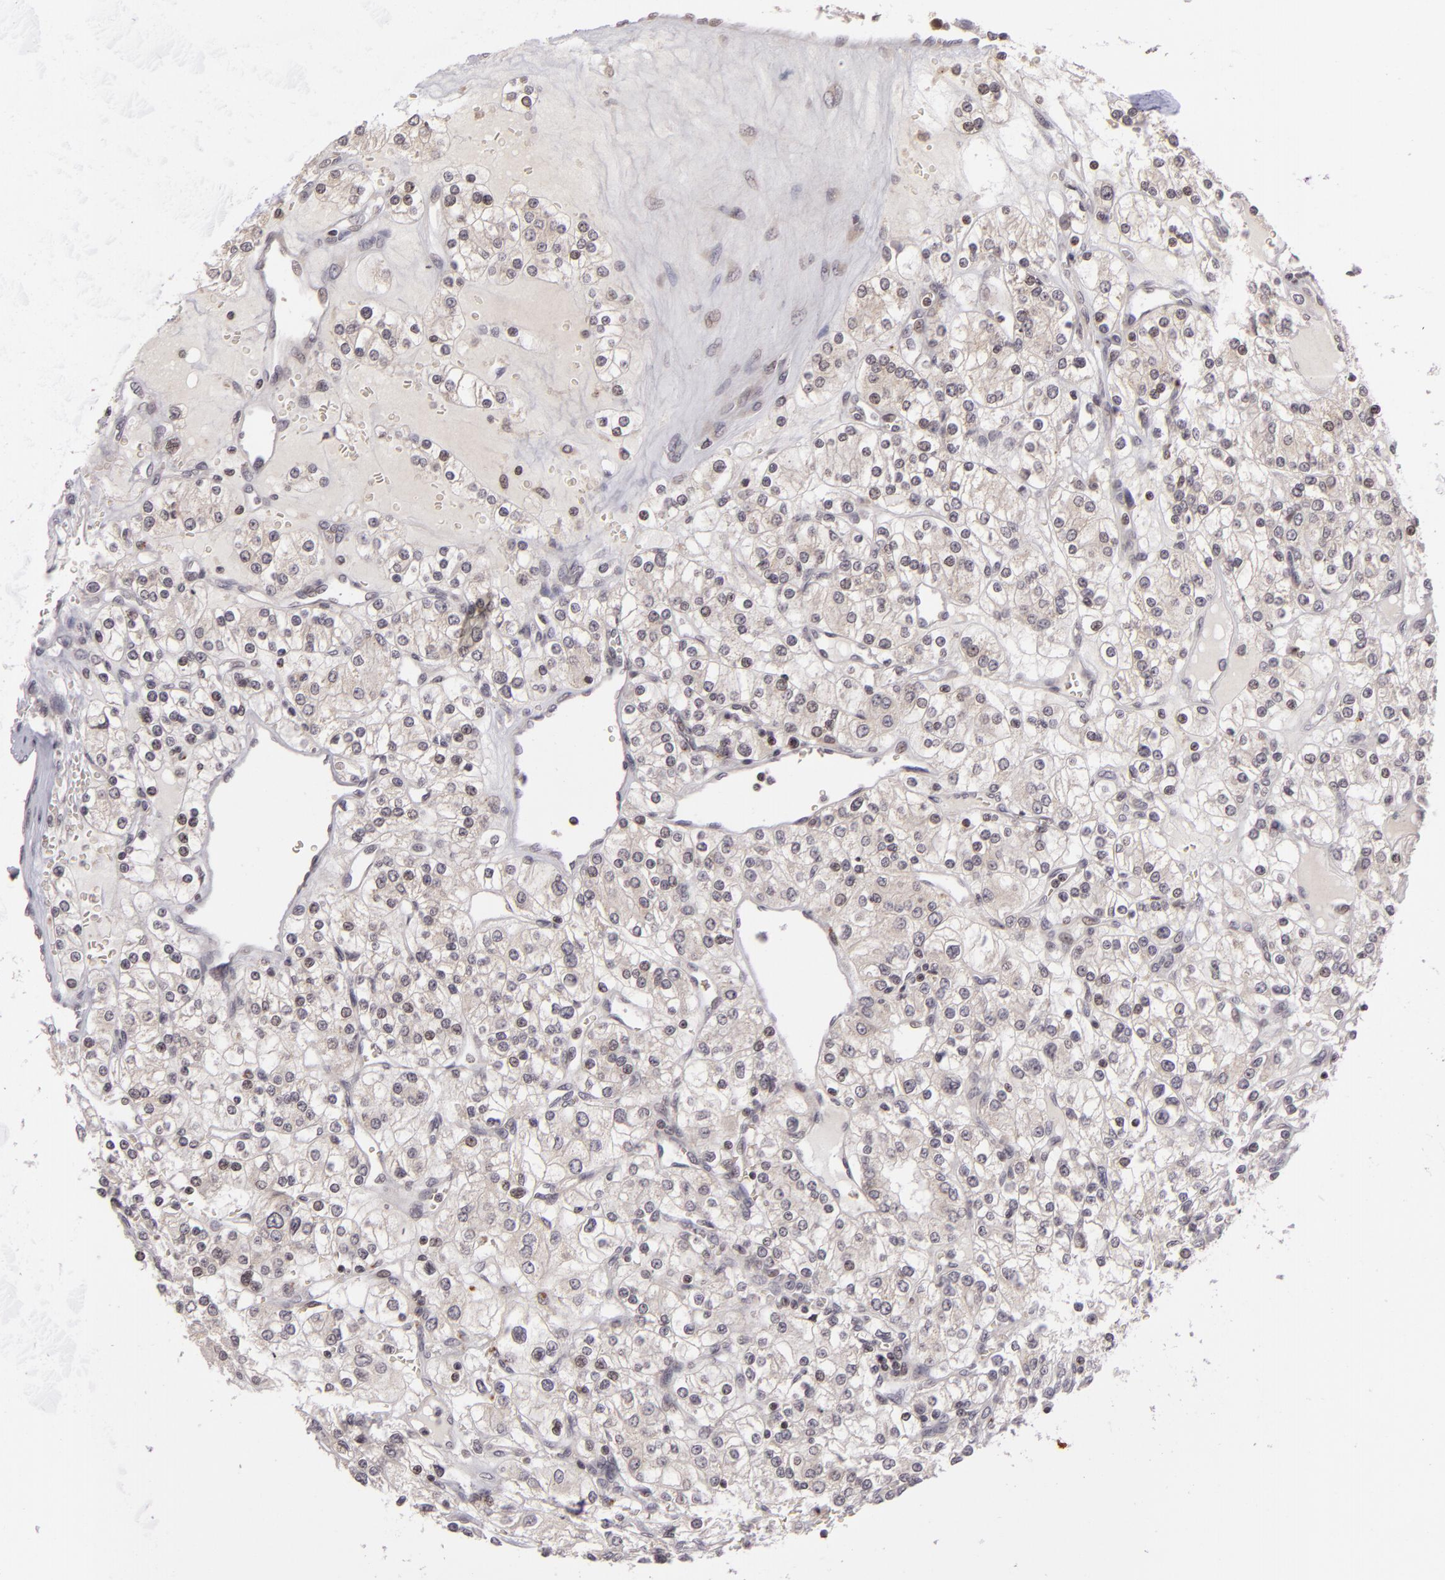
{"staining": {"intensity": "weak", "quantity": "<25%", "location": "nuclear"}, "tissue": "renal cancer", "cell_type": "Tumor cells", "image_type": "cancer", "snomed": [{"axis": "morphology", "description": "Adenocarcinoma, NOS"}, {"axis": "topography", "description": "Kidney"}], "caption": "Immunohistochemistry of renal adenocarcinoma shows no staining in tumor cells. The staining is performed using DAB brown chromogen with nuclei counter-stained in using hematoxylin.", "gene": "AKAP6", "patient": {"sex": "female", "age": 62}}